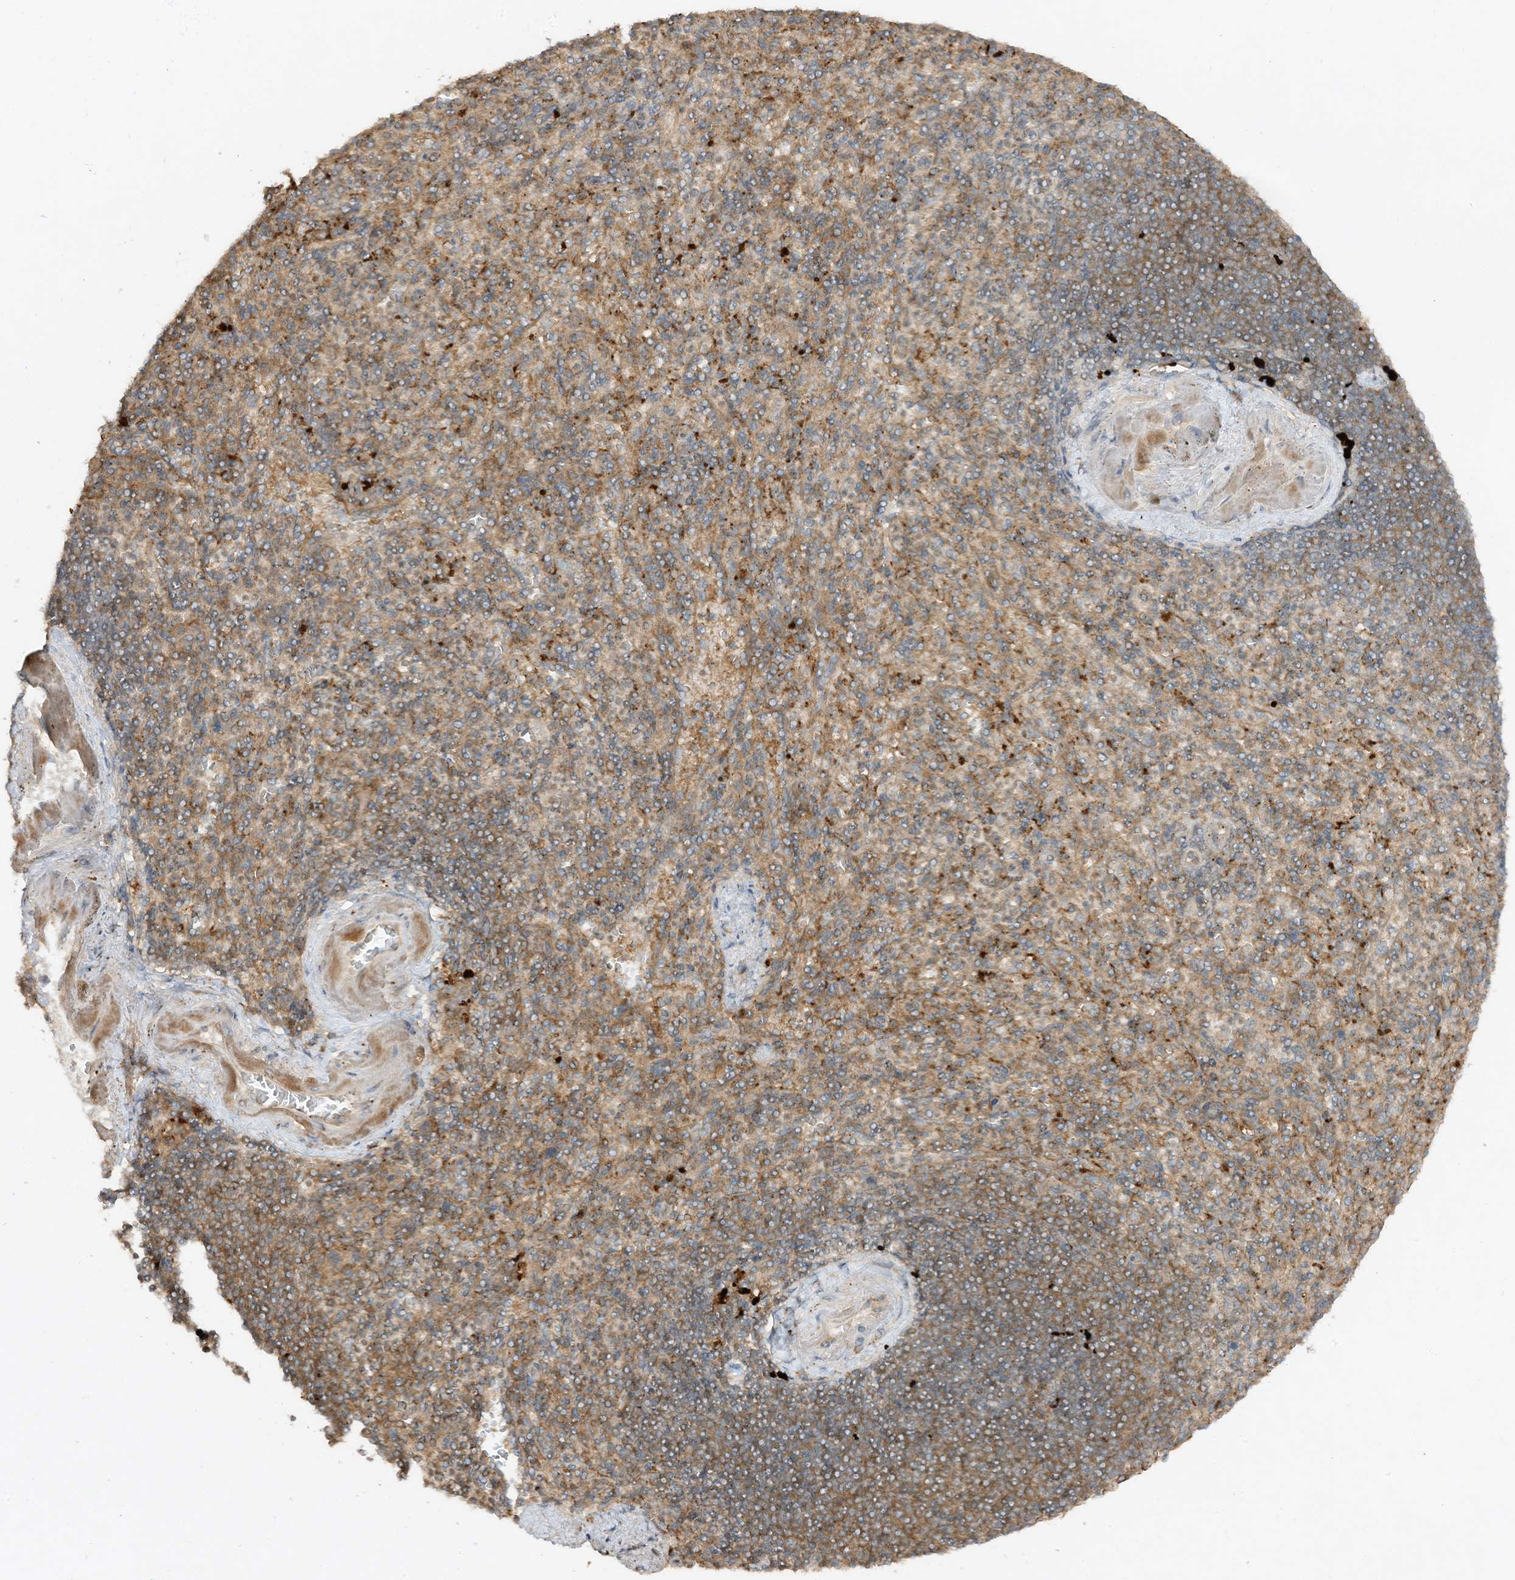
{"staining": {"intensity": "moderate", "quantity": "25%-75%", "location": "cytoplasmic/membranous"}, "tissue": "spleen", "cell_type": "Cells in red pulp", "image_type": "normal", "snomed": [{"axis": "morphology", "description": "Normal tissue, NOS"}, {"axis": "topography", "description": "Spleen"}], "caption": "Protein analysis of benign spleen reveals moderate cytoplasmic/membranous expression in about 25%-75% of cells in red pulp. Using DAB (brown) and hematoxylin (blue) stains, captured at high magnification using brightfield microscopy.", "gene": "LDAH", "patient": {"sex": "female", "age": 74}}